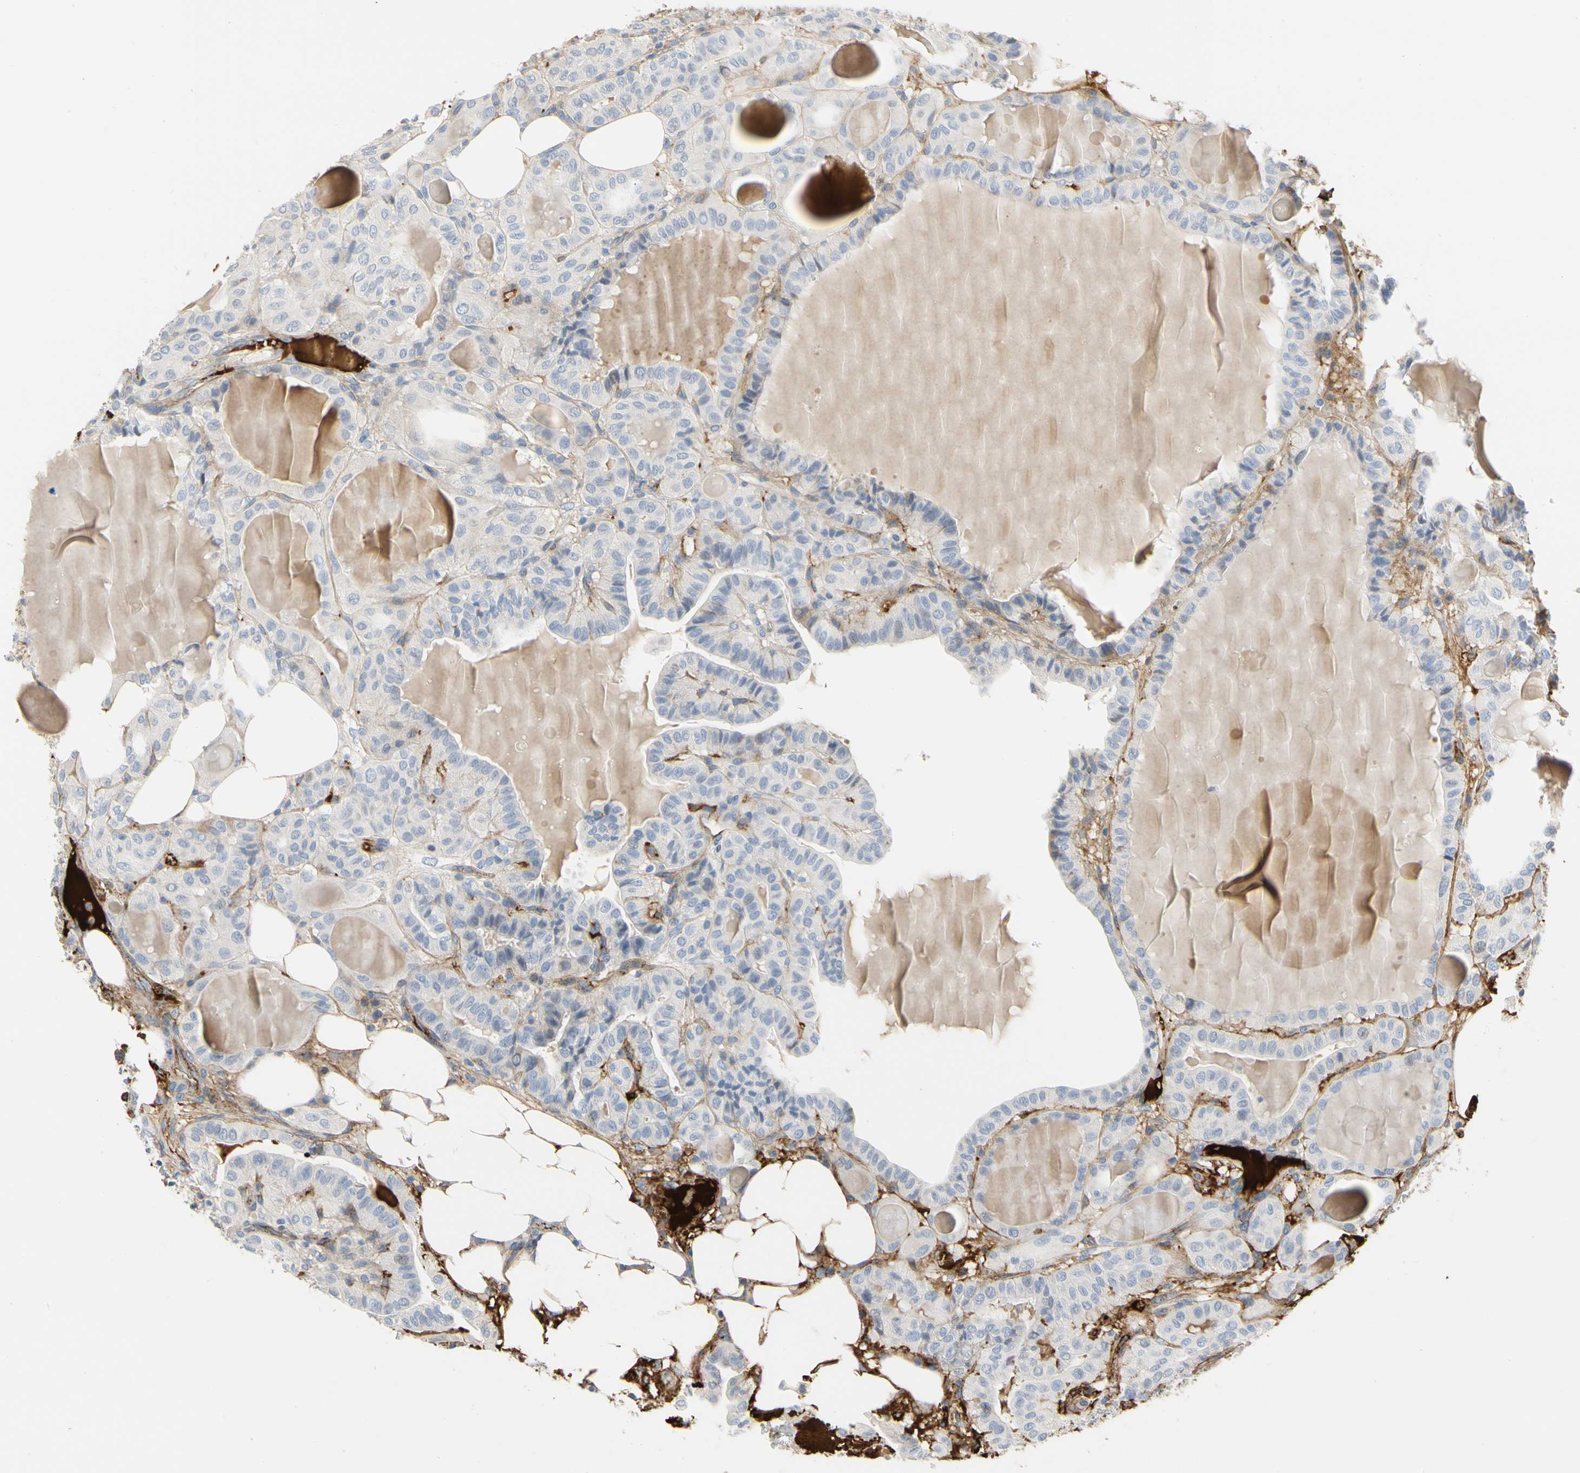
{"staining": {"intensity": "negative", "quantity": "none", "location": "none"}, "tissue": "thyroid cancer", "cell_type": "Tumor cells", "image_type": "cancer", "snomed": [{"axis": "morphology", "description": "Papillary adenocarcinoma, NOS"}, {"axis": "topography", "description": "Thyroid gland"}], "caption": "This is a photomicrograph of immunohistochemistry staining of thyroid cancer (papillary adenocarcinoma), which shows no expression in tumor cells.", "gene": "FGB", "patient": {"sex": "male", "age": 77}}